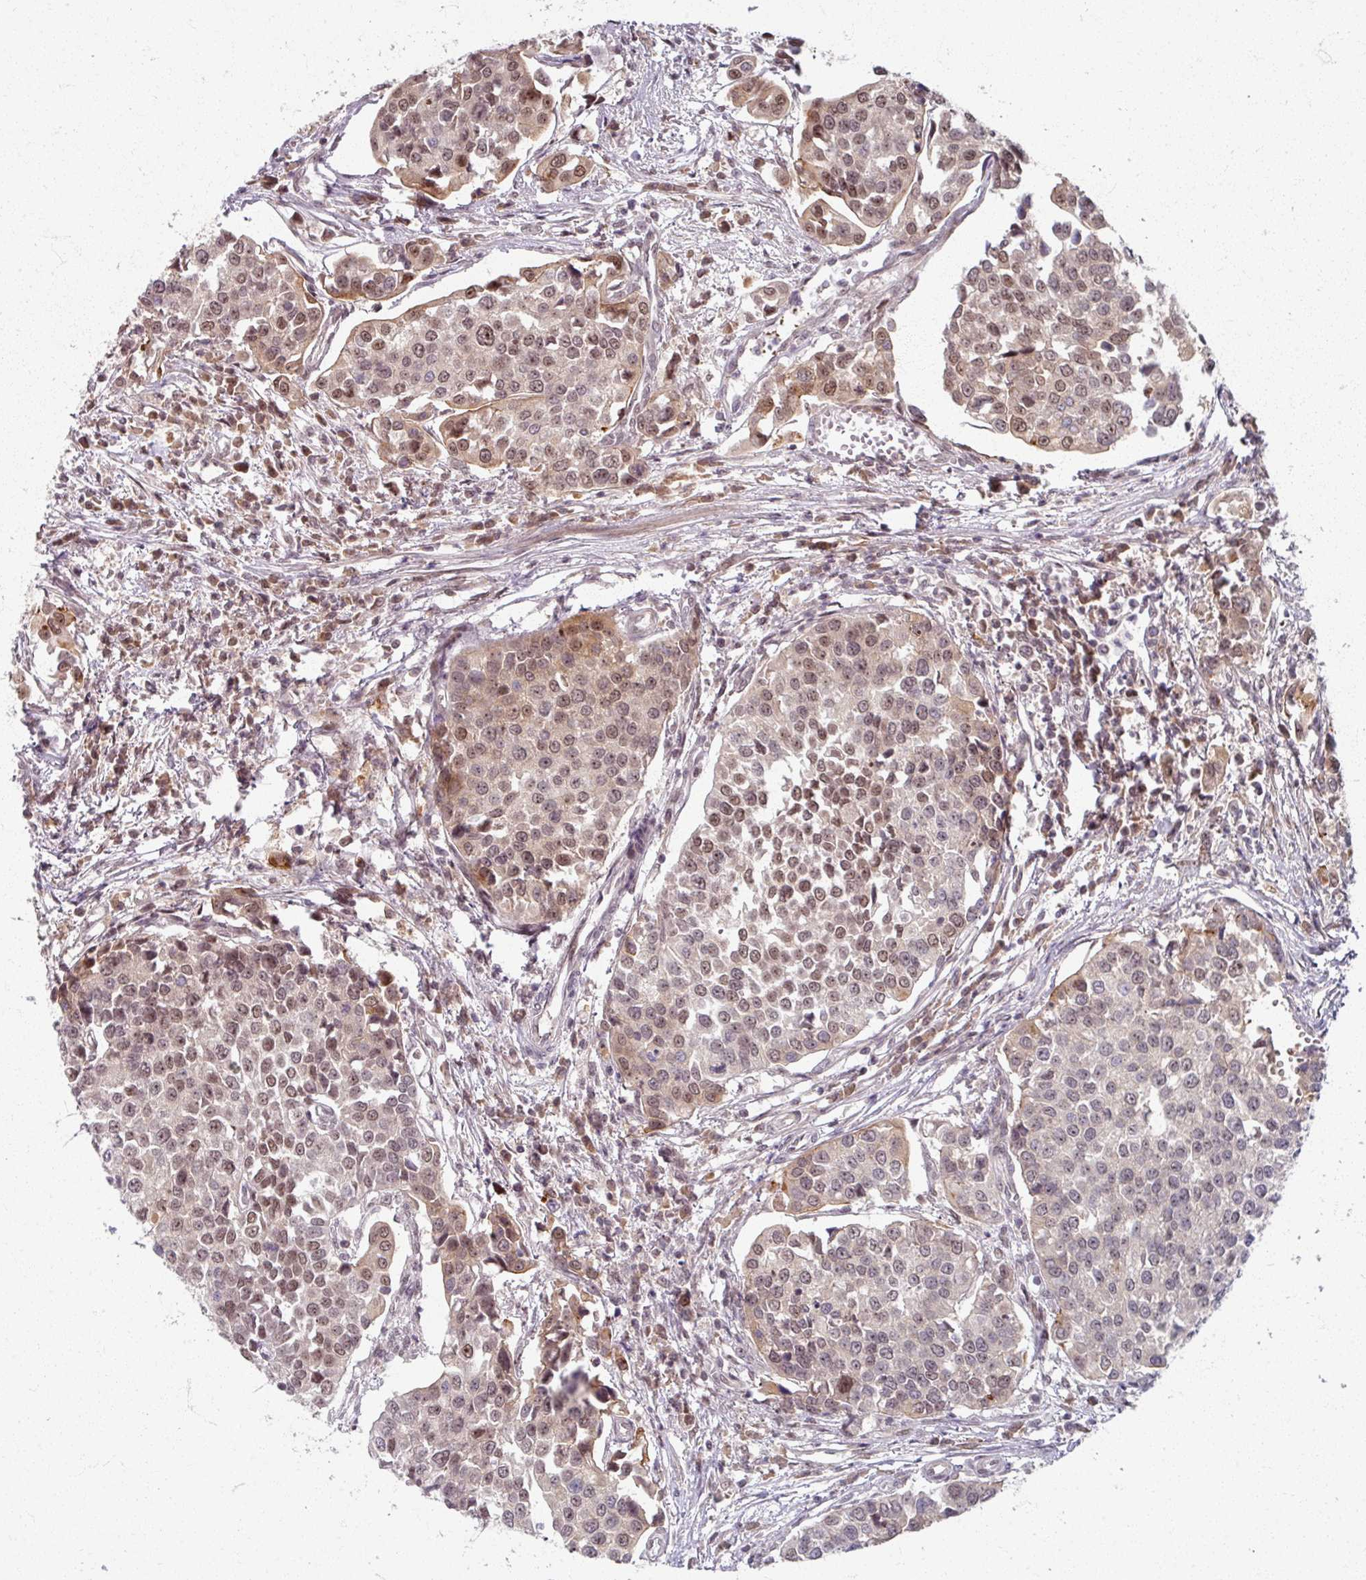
{"staining": {"intensity": "weak", "quantity": "25%-75%", "location": "nuclear"}, "tissue": "urothelial cancer", "cell_type": "Tumor cells", "image_type": "cancer", "snomed": [{"axis": "morphology", "description": "Urothelial carcinoma, Low grade"}, {"axis": "topography", "description": "Urinary bladder"}], "caption": "Tumor cells display weak nuclear positivity in about 25%-75% of cells in urothelial cancer.", "gene": "KLC3", "patient": {"sex": "female", "age": 78}}